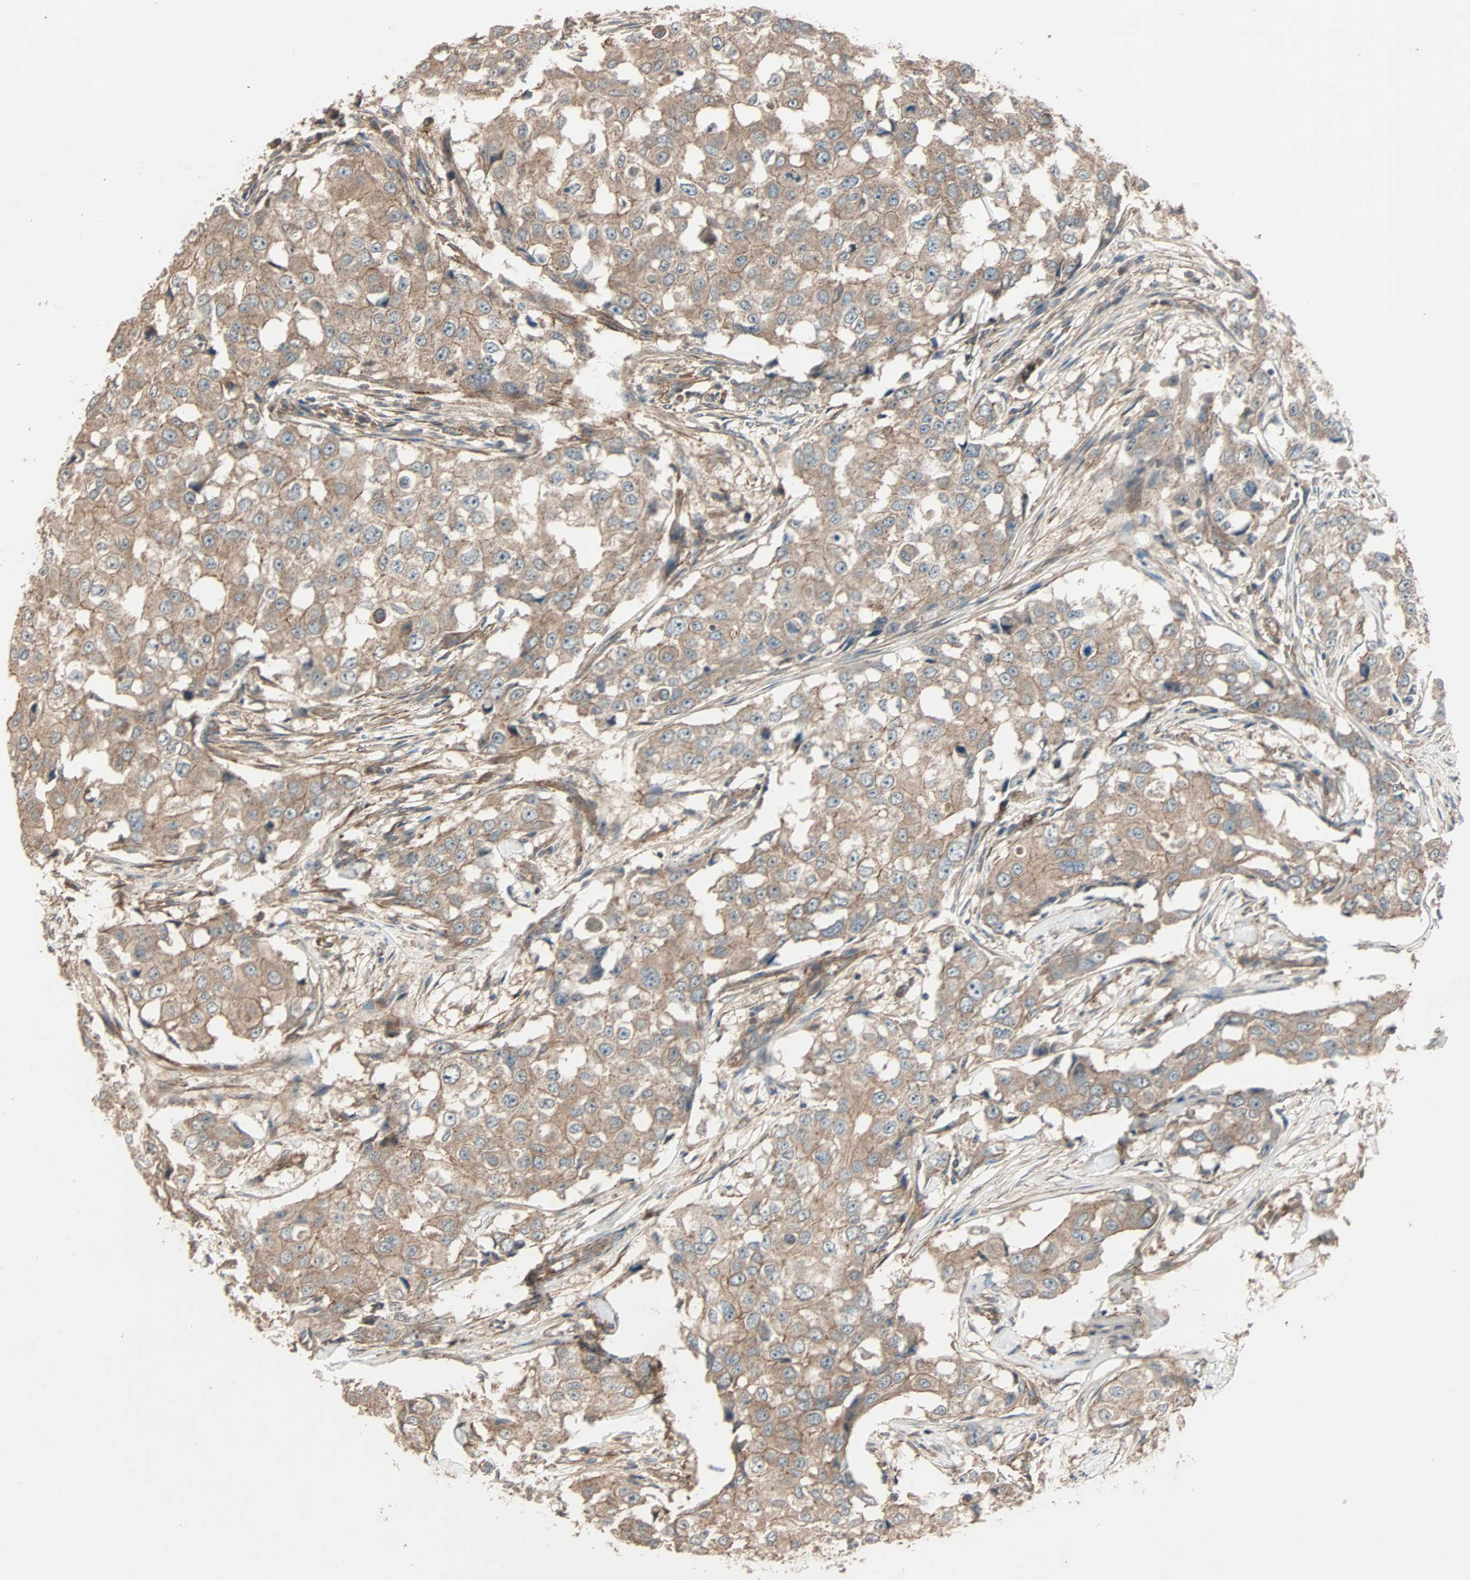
{"staining": {"intensity": "moderate", "quantity": ">75%", "location": "cytoplasmic/membranous"}, "tissue": "breast cancer", "cell_type": "Tumor cells", "image_type": "cancer", "snomed": [{"axis": "morphology", "description": "Duct carcinoma"}, {"axis": "topography", "description": "Breast"}], "caption": "Tumor cells demonstrate medium levels of moderate cytoplasmic/membranous expression in about >75% of cells in breast cancer. The staining was performed using DAB (3,3'-diaminobenzidine), with brown indicating positive protein expression. Nuclei are stained blue with hematoxylin.", "gene": "GCK", "patient": {"sex": "female", "age": 27}}